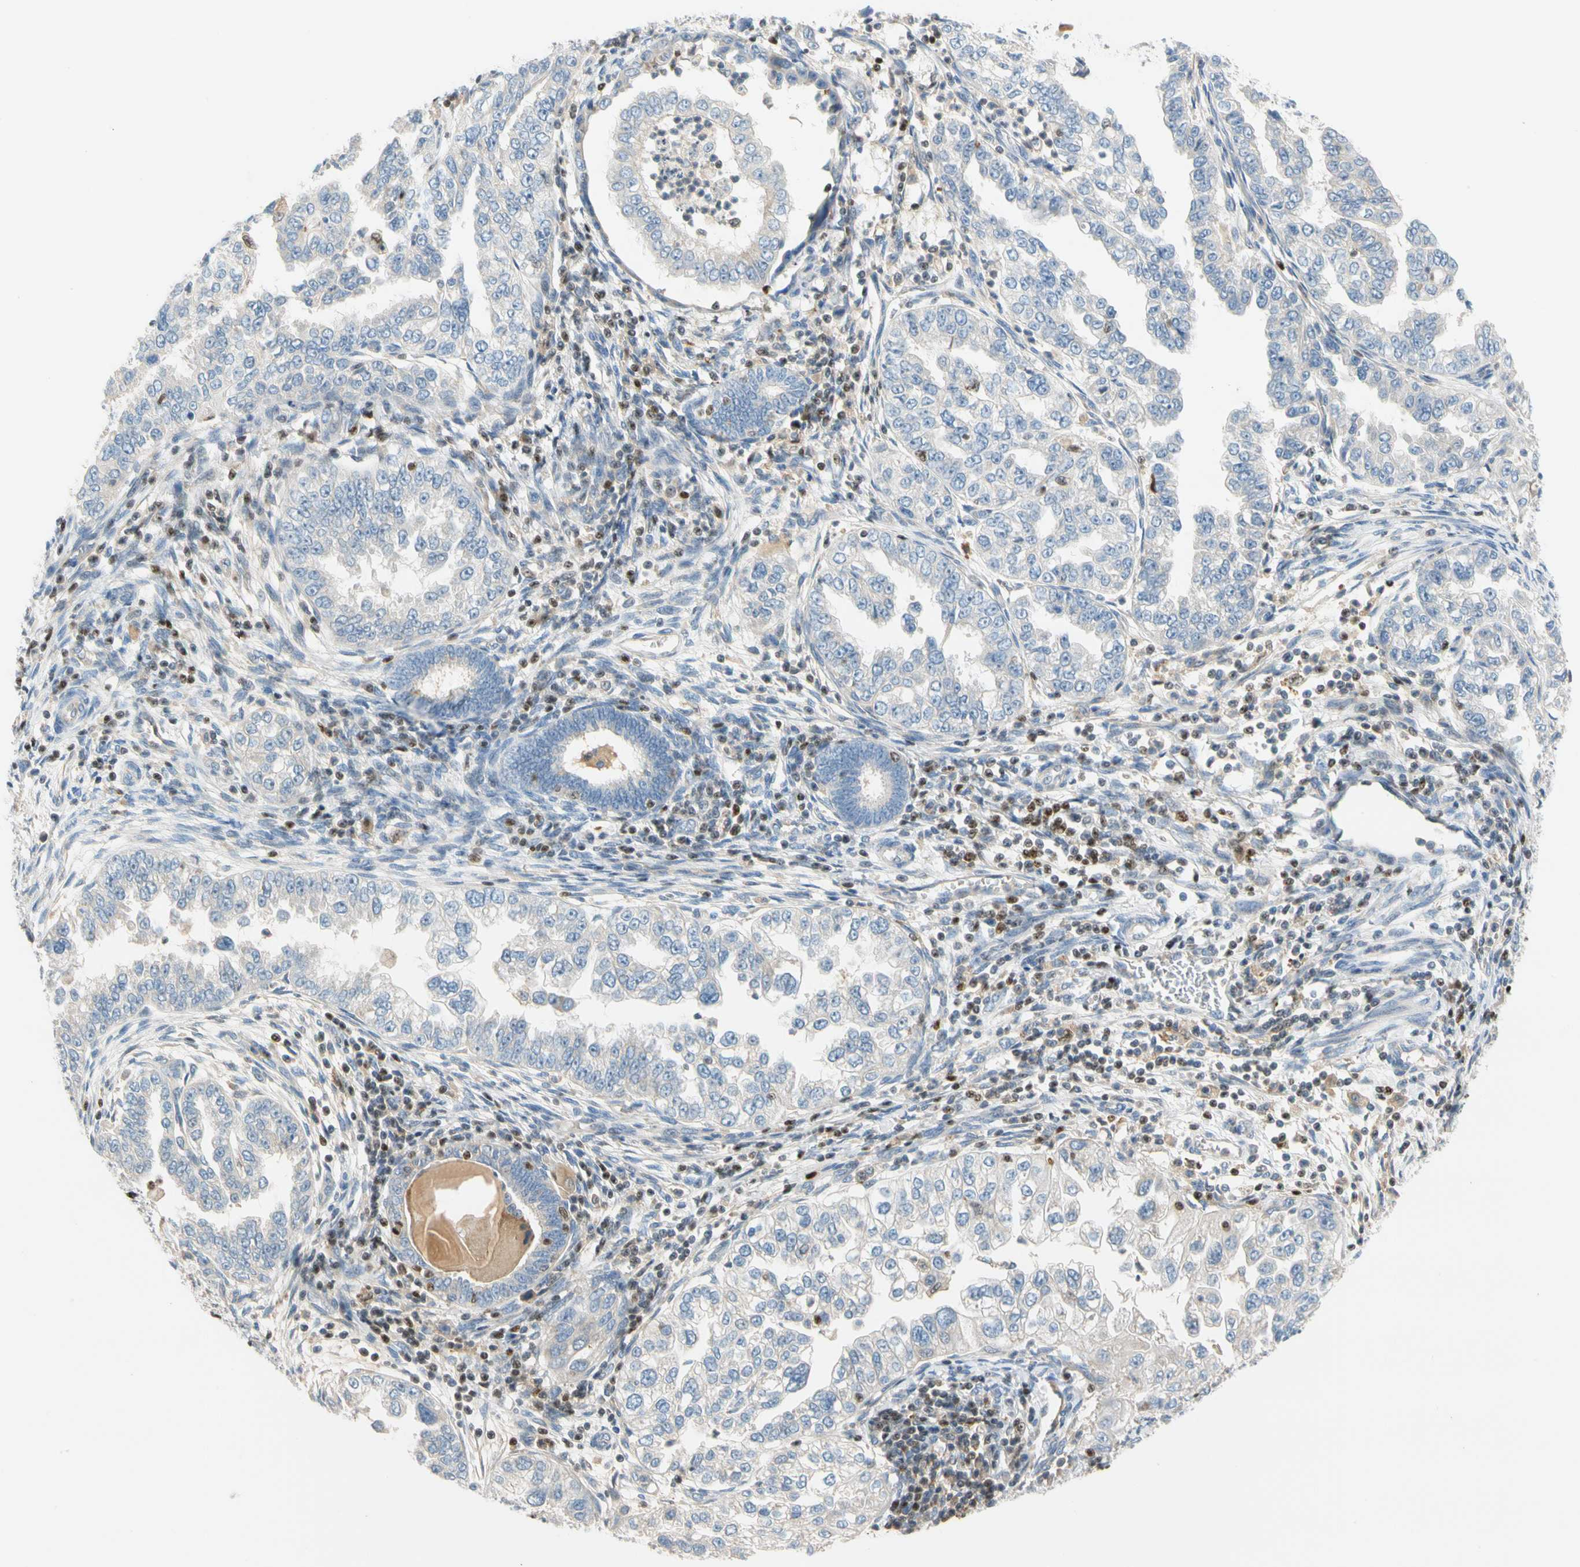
{"staining": {"intensity": "negative", "quantity": "none", "location": "none"}, "tissue": "endometrial cancer", "cell_type": "Tumor cells", "image_type": "cancer", "snomed": [{"axis": "morphology", "description": "Adenocarcinoma, NOS"}, {"axis": "topography", "description": "Endometrium"}], "caption": "Immunohistochemical staining of endometrial cancer (adenocarcinoma) exhibits no significant staining in tumor cells. (Brightfield microscopy of DAB (3,3'-diaminobenzidine) IHC at high magnification).", "gene": "SP140", "patient": {"sex": "female", "age": 85}}